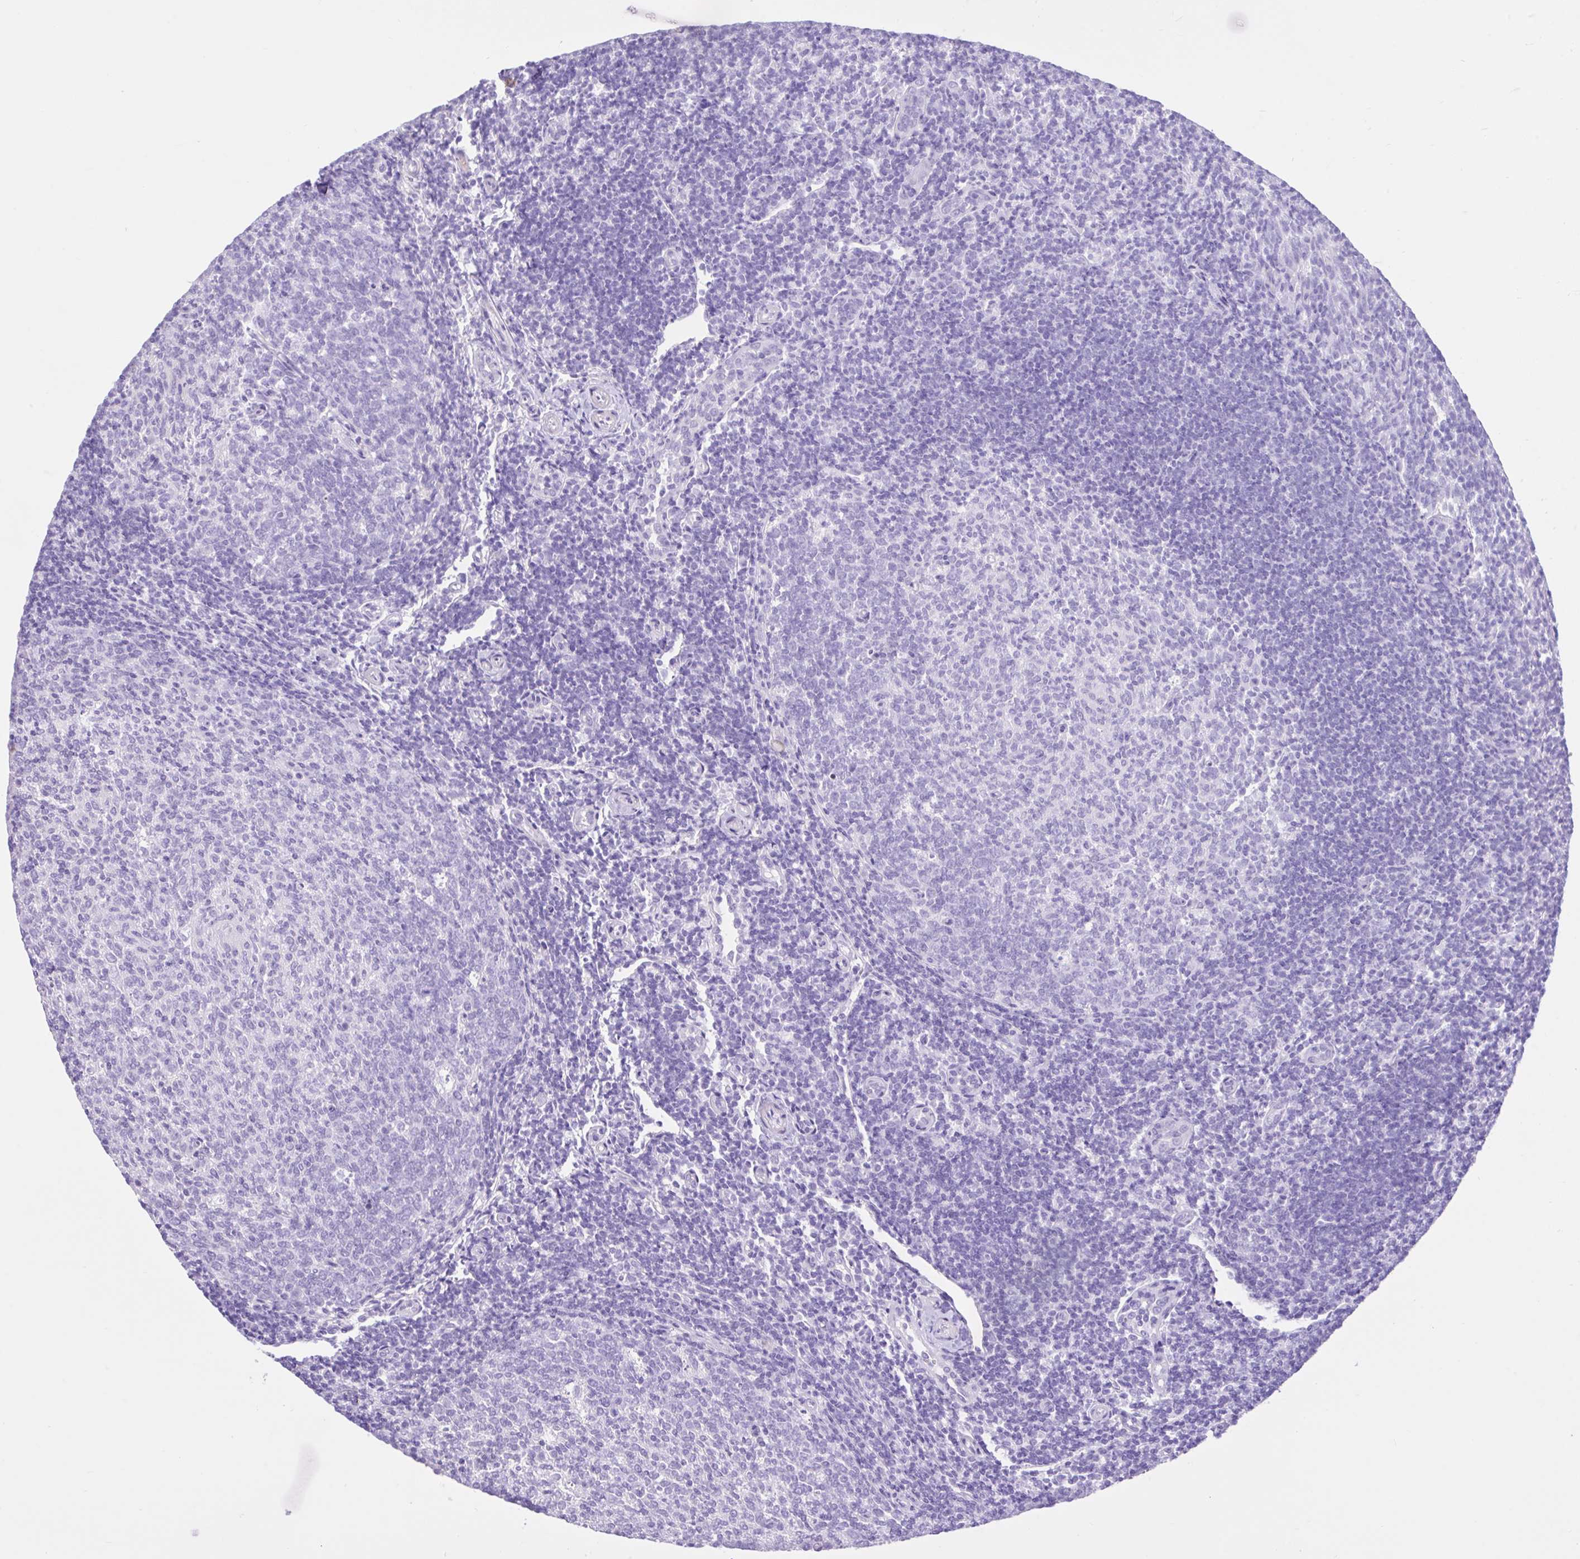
{"staining": {"intensity": "negative", "quantity": "none", "location": "none"}, "tissue": "tonsil", "cell_type": "Germinal center cells", "image_type": "normal", "snomed": [{"axis": "morphology", "description": "Normal tissue, NOS"}, {"axis": "topography", "description": "Tonsil"}], "caption": "Immunohistochemistry (IHC) photomicrograph of normal tonsil: human tonsil stained with DAB (3,3'-diaminobenzidine) demonstrates no significant protein expression in germinal center cells.", "gene": "REEP1", "patient": {"sex": "female", "age": 10}}